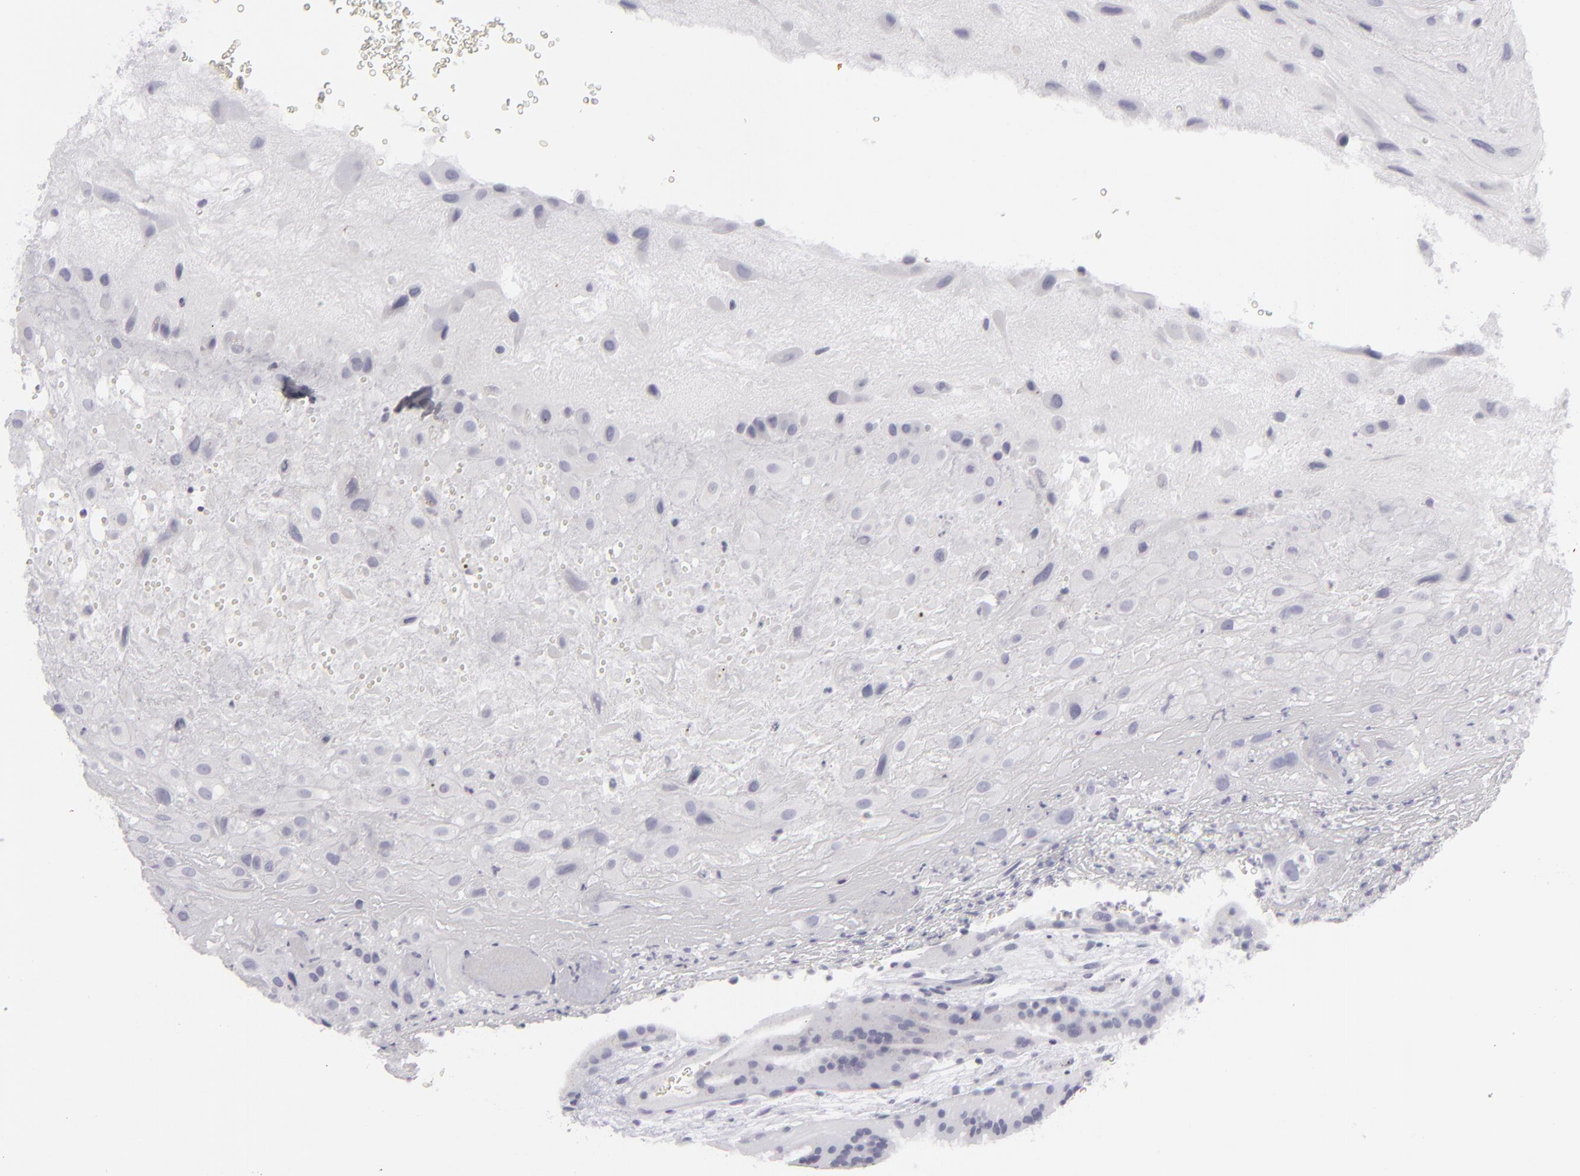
{"staining": {"intensity": "negative", "quantity": "none", "location": "none"}, "tissue": "placenta", "cell_type": "Decidual cells", "image_type": "normal", "snomed": [{"axis": "morphology", "description": "Normal tissue, NOS"}, {"axis": "topography", "description": "Placenta"}], "caption": "Decidual cells are negative for protein expression in unremarkable human placenta. Nuclei are stained in blue.", "gene": "KRT1", "patient": {"sex": "female", "age": 19}}